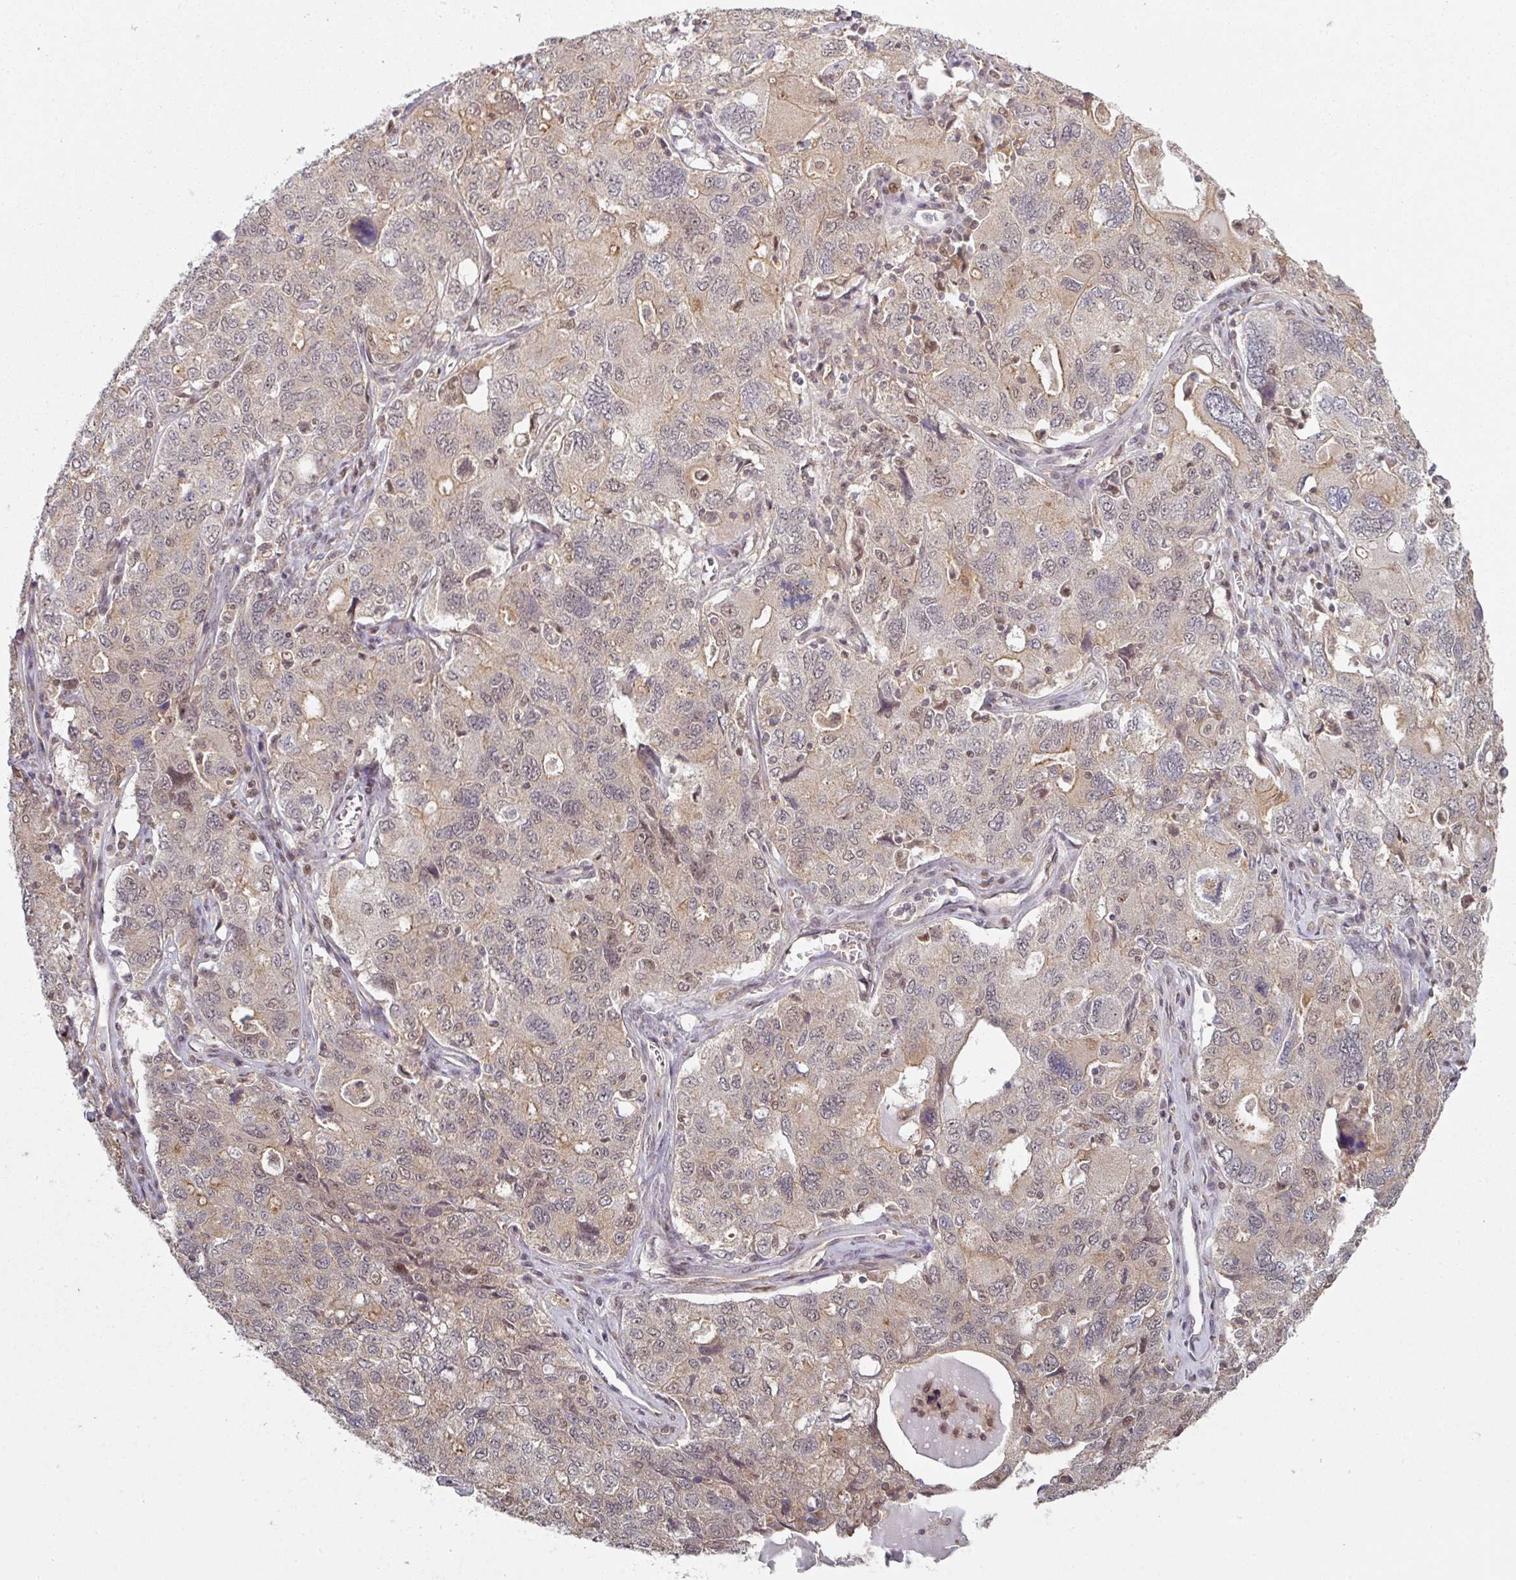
{"staining": {"intensity": "weak", "quantity": "<25%", "location": "cytoplasmic/membranous,nuclear"}, "tissue": "ovarian cancer", "cell_type": "Tumor cells", "image_type": "cancer", "snomed": [{"axis": "morphology", "description": "Carcinoma, endometroid"}, {"axis": "topography", "description": "Ovary"}], "caption": "Ovarian cancer (endometroid carcinoma) was stained to show a protein in brown. There is no significant positivity in tumor cells. (DAB immunohistochemistry visualized using brightfield microscopy, high magnification).", "gene": "PSME3IP1", "patient": {"sex": "female", "age": 62}}